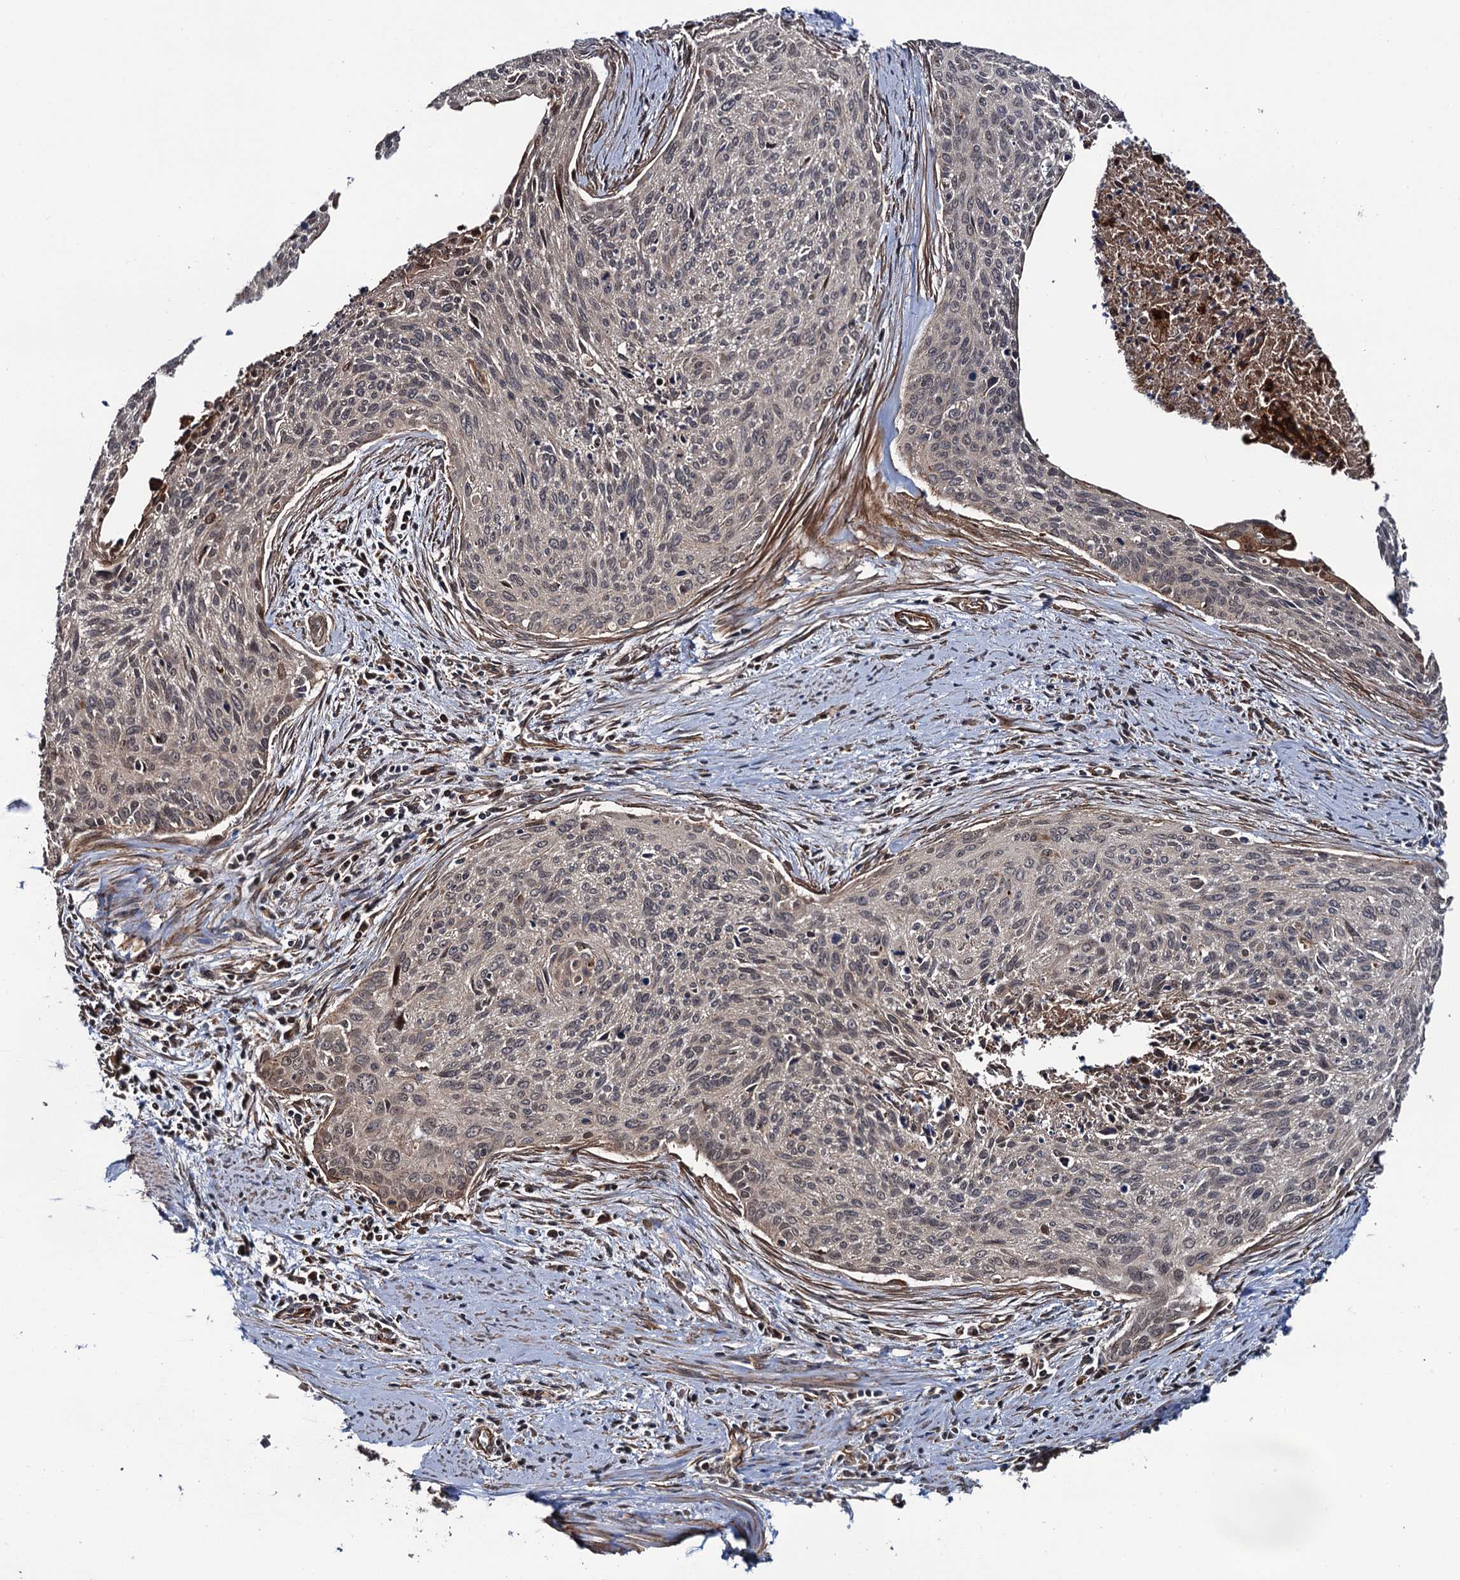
{"staining": {"intensity": "weak", "quantity": "<25%", "location": "cytoplasmic/membranous"}, "tissue": "cervical cancer", "cell_type": "Tumor cells", "image_type": "cancer", "snomed": [{"axis": "morphology", "description": "Squamous cell carcinoma, NOS"}, {"axis": "topography", "description": "Cervix"}], "caption": "Tumor cells are negative for brown protein staining in squamous cell carcinoma (cervical).", "gene": "FSIP1", "patient": {"sex": "female", "age": 55}}